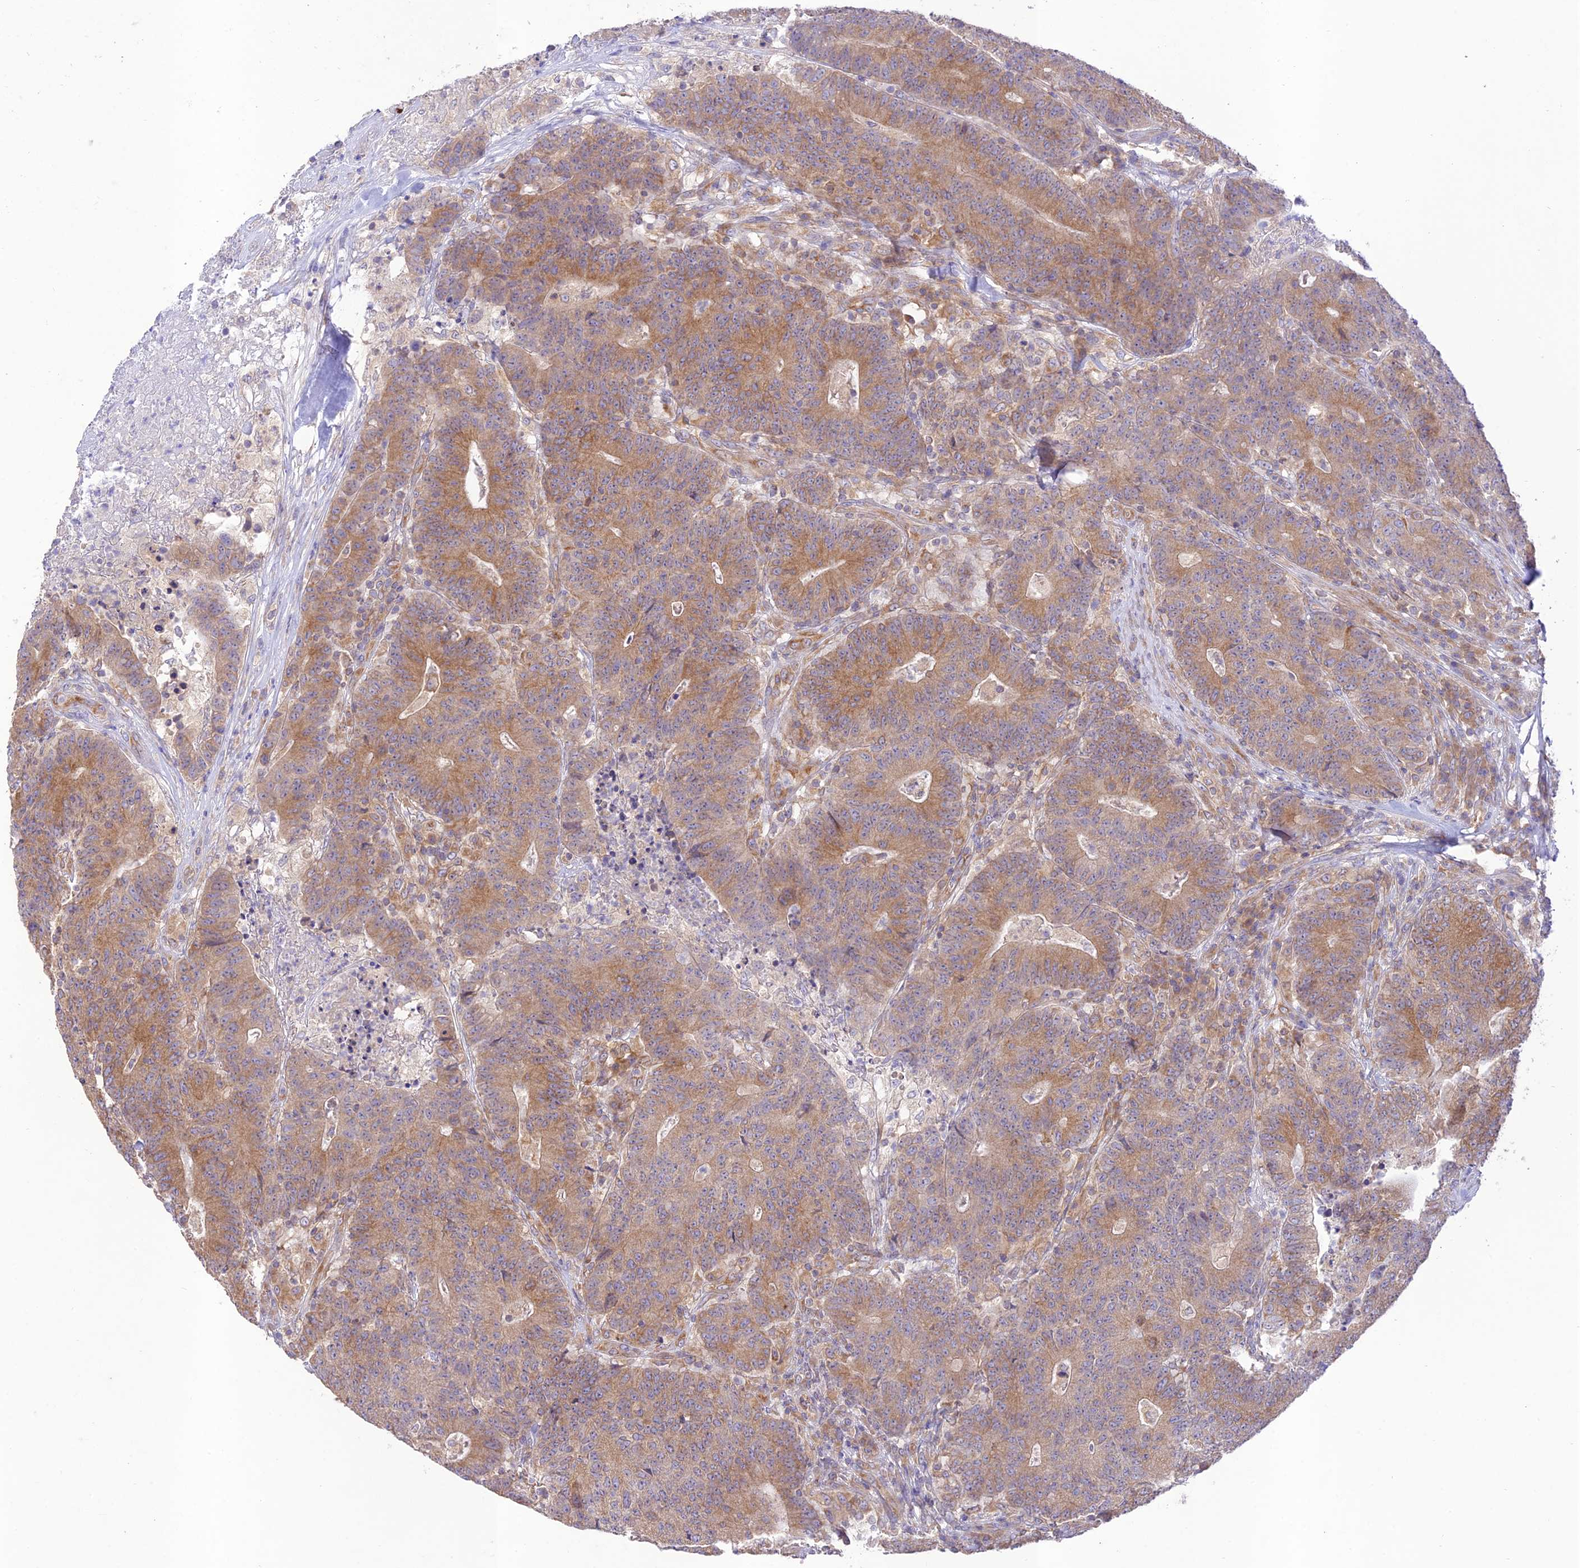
{"staining": {"intensity": "moderate", "quantity": ">75%", "location": "cytoplasmic/membranous"}, "tissue": "colorectal cancer", "cell_type": "Tumor cells", "image_type": "cancer", "snomed": [{"axis": "morphology", "description": "Adenocarcinoma, NOS"}, {"axis": "topography", "description": "Colon"}], "caption": "This photomicrograph reveals IHC staining of colorectal cancer, with medium moderate cytoplasmic/membranous positivity in approximately >75% of tumor cells.", "gene": "TMEM259", "patient": {"sex": "female", "age": 75}}